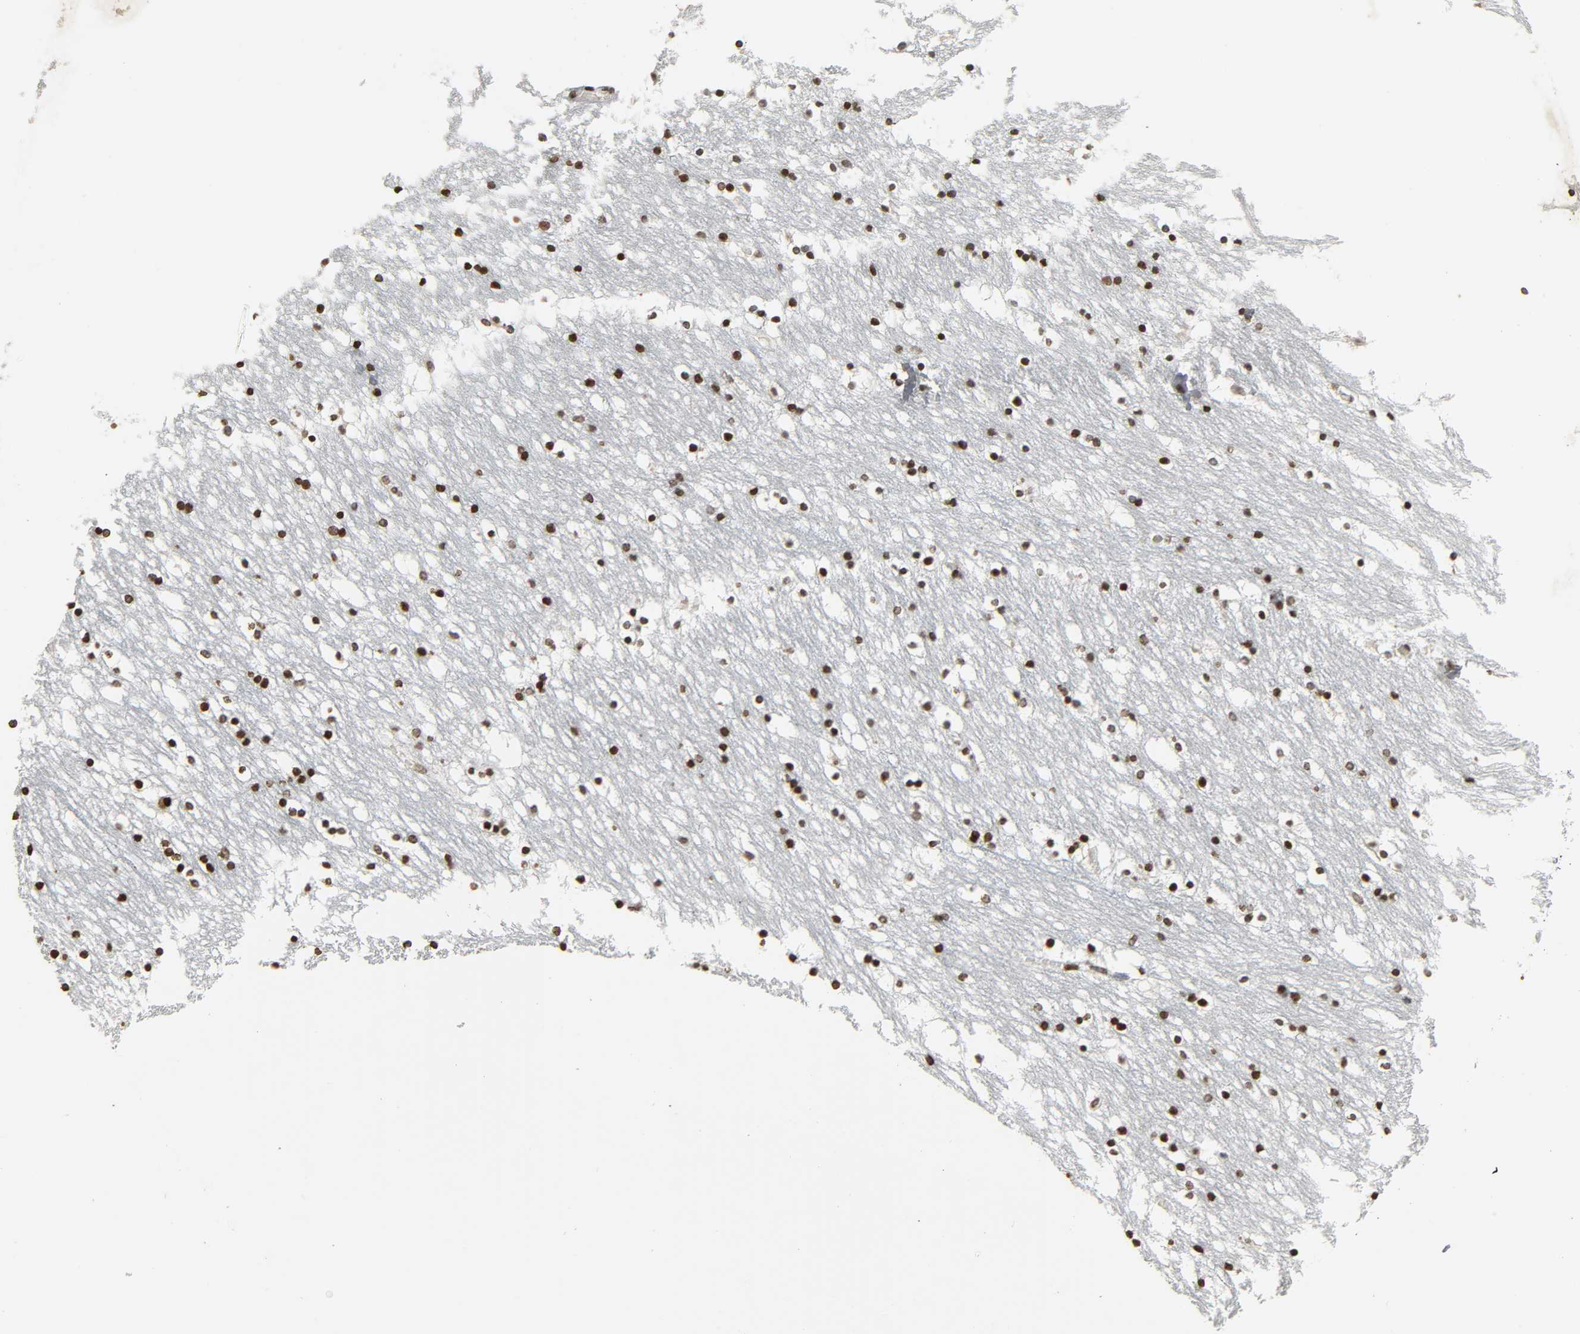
{"staining": {"intensity": "strong", "quantity": ">75%", "location": "nuclear"}, "tissue": "caudate", "cell_type": "Glial cells", "image_type": "normal", "snomed": [{"axis": "morphology", "description": "Normal tissue, NOS"}, {"axis": "topography", "description": "Lateral ventricle wall"}], "caption": "Protein expression analysis of unremarkable caudate demonstrates strong nuclear positivity in approximately >75% of glial cells.", "gene": "RXRA", "patient": {"sex": "male", "age": 45}}